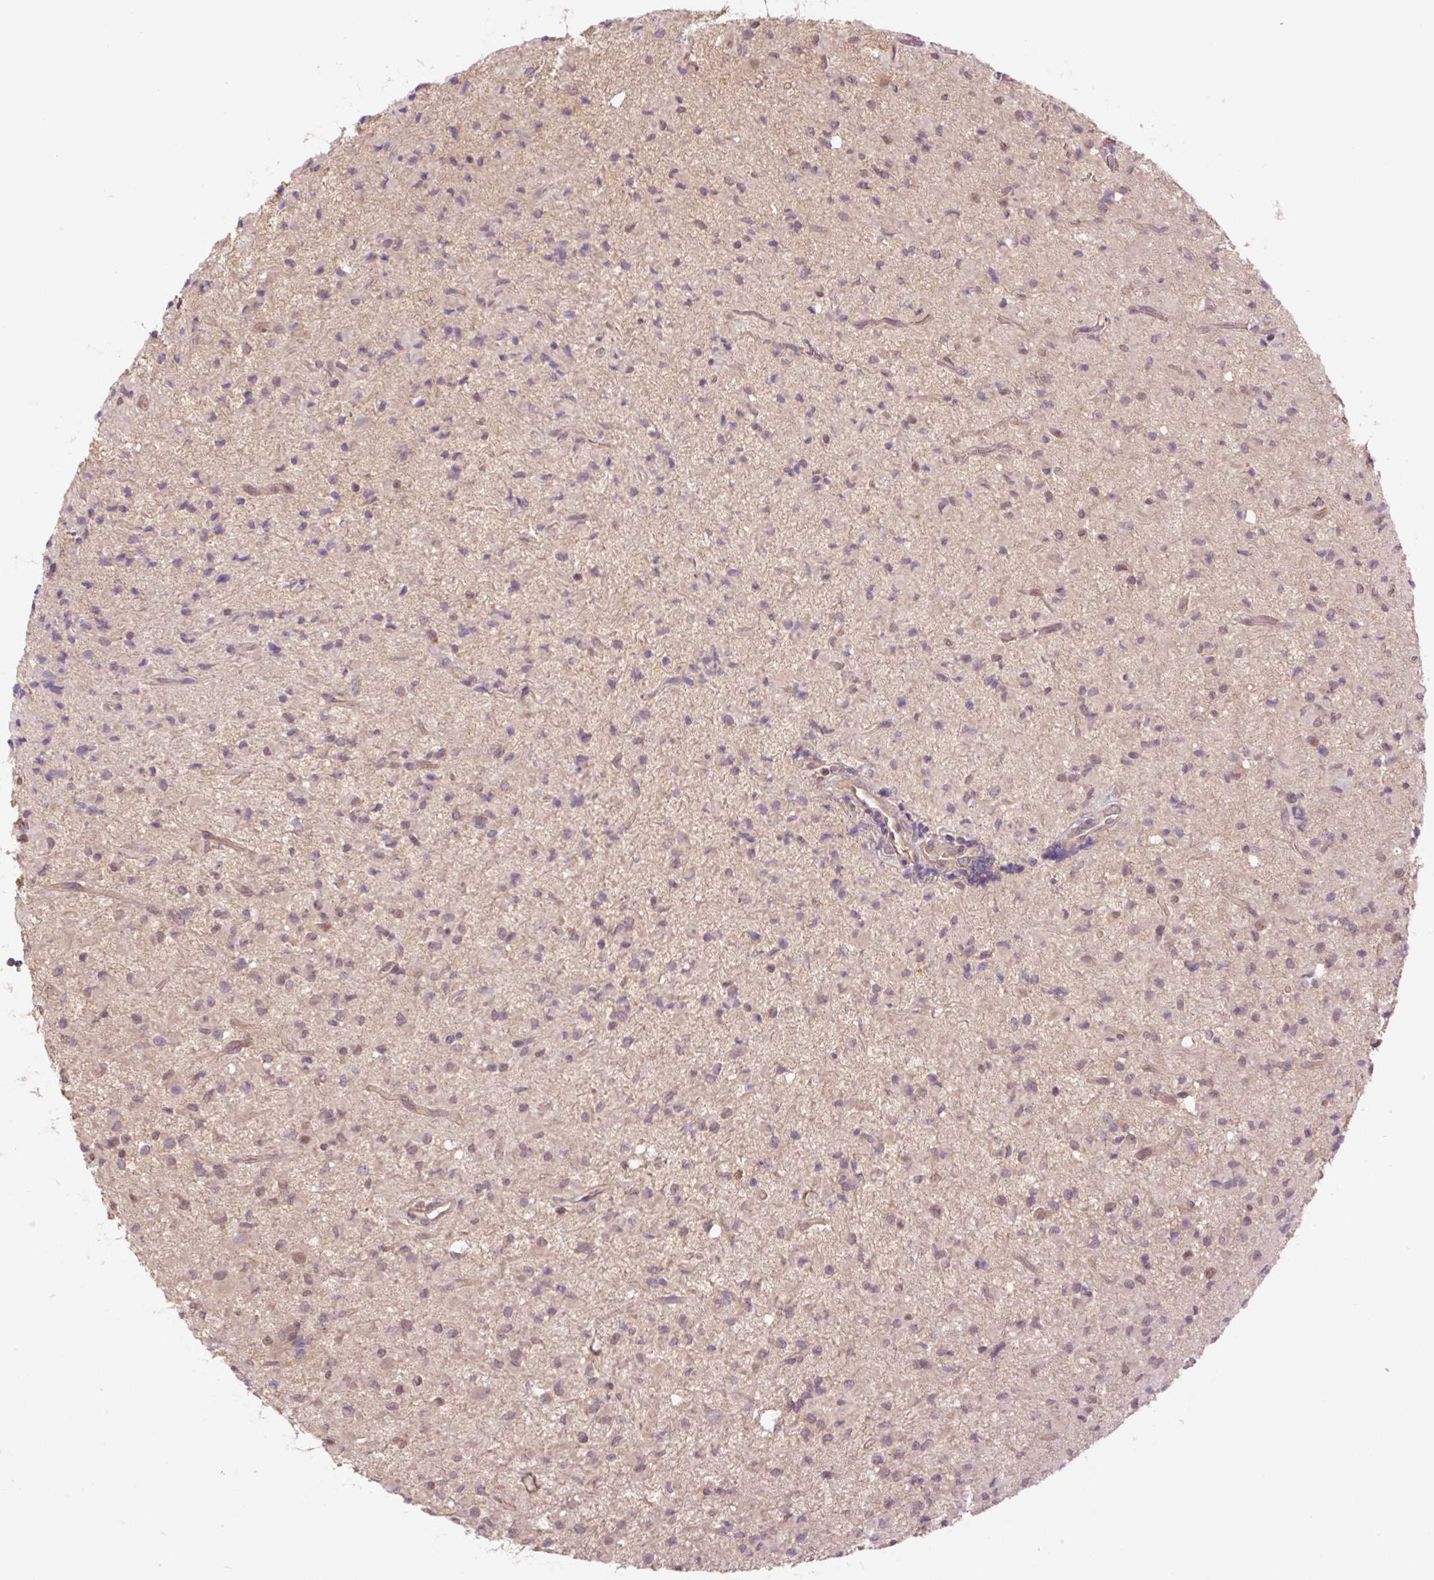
{"staining": {"intensity": "weak", "quantity": "<25%", "location": "cytoplasmic/membranous,nuclear"}, "tissue": "glioma", "cell_type": "Tumor cells", "image_type": "cancer", "snomed": [{"axis": "morphology", "description": "Glioma, malignant, Low grade"}, {"axis": "topography", "description": "Brain"}], "caption": "Malignant glioma (low-grade) stained for a protein using IHC displays no expression tumor cells.", "gene": "TPT1", "patient": {"sex": "female", "age": 33}}